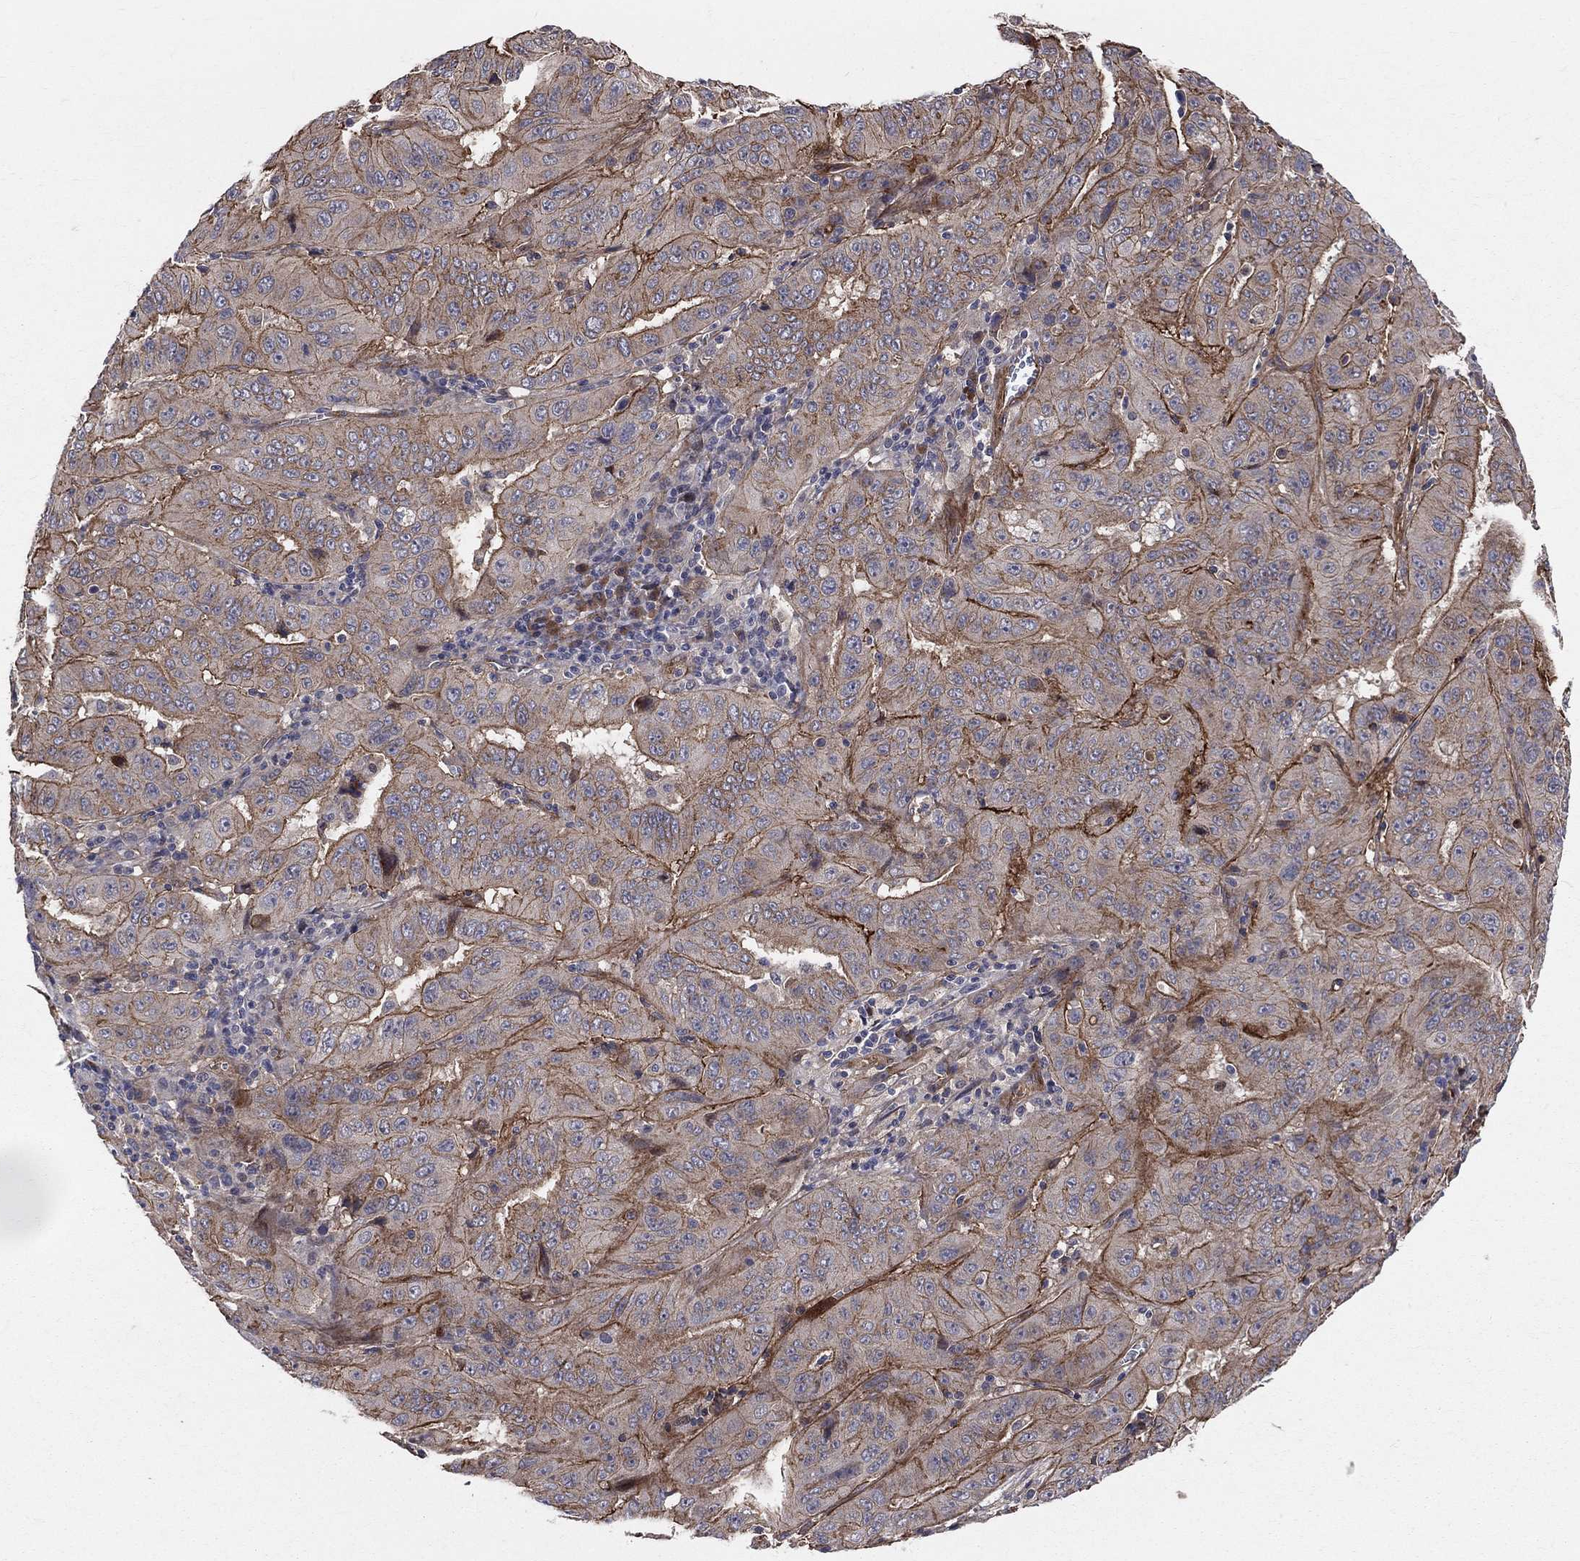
{"staining": {"intensity": "moderate", "quantity": "25%-75%", "location": "cytoplasmic/membranous"}, "tissue": "pancreatic cancer", "cell_type": "Tumor cells", "image_type": "cancer", "snomed": [{"axis": "morphology", "description": "Adenocarcinoma, NOS"}, {"axis": "topography", "description": "Pancreas"}], "caption": "DAB immunohistochemical staining of human adenocarcinoma (pancreatic) reveals moderate cytoplasmic/membranous protein expression in about 25%-75% of tumor cells.", "gene": "ENTPD1", "patient": {"sex": "male", "age": 63}}